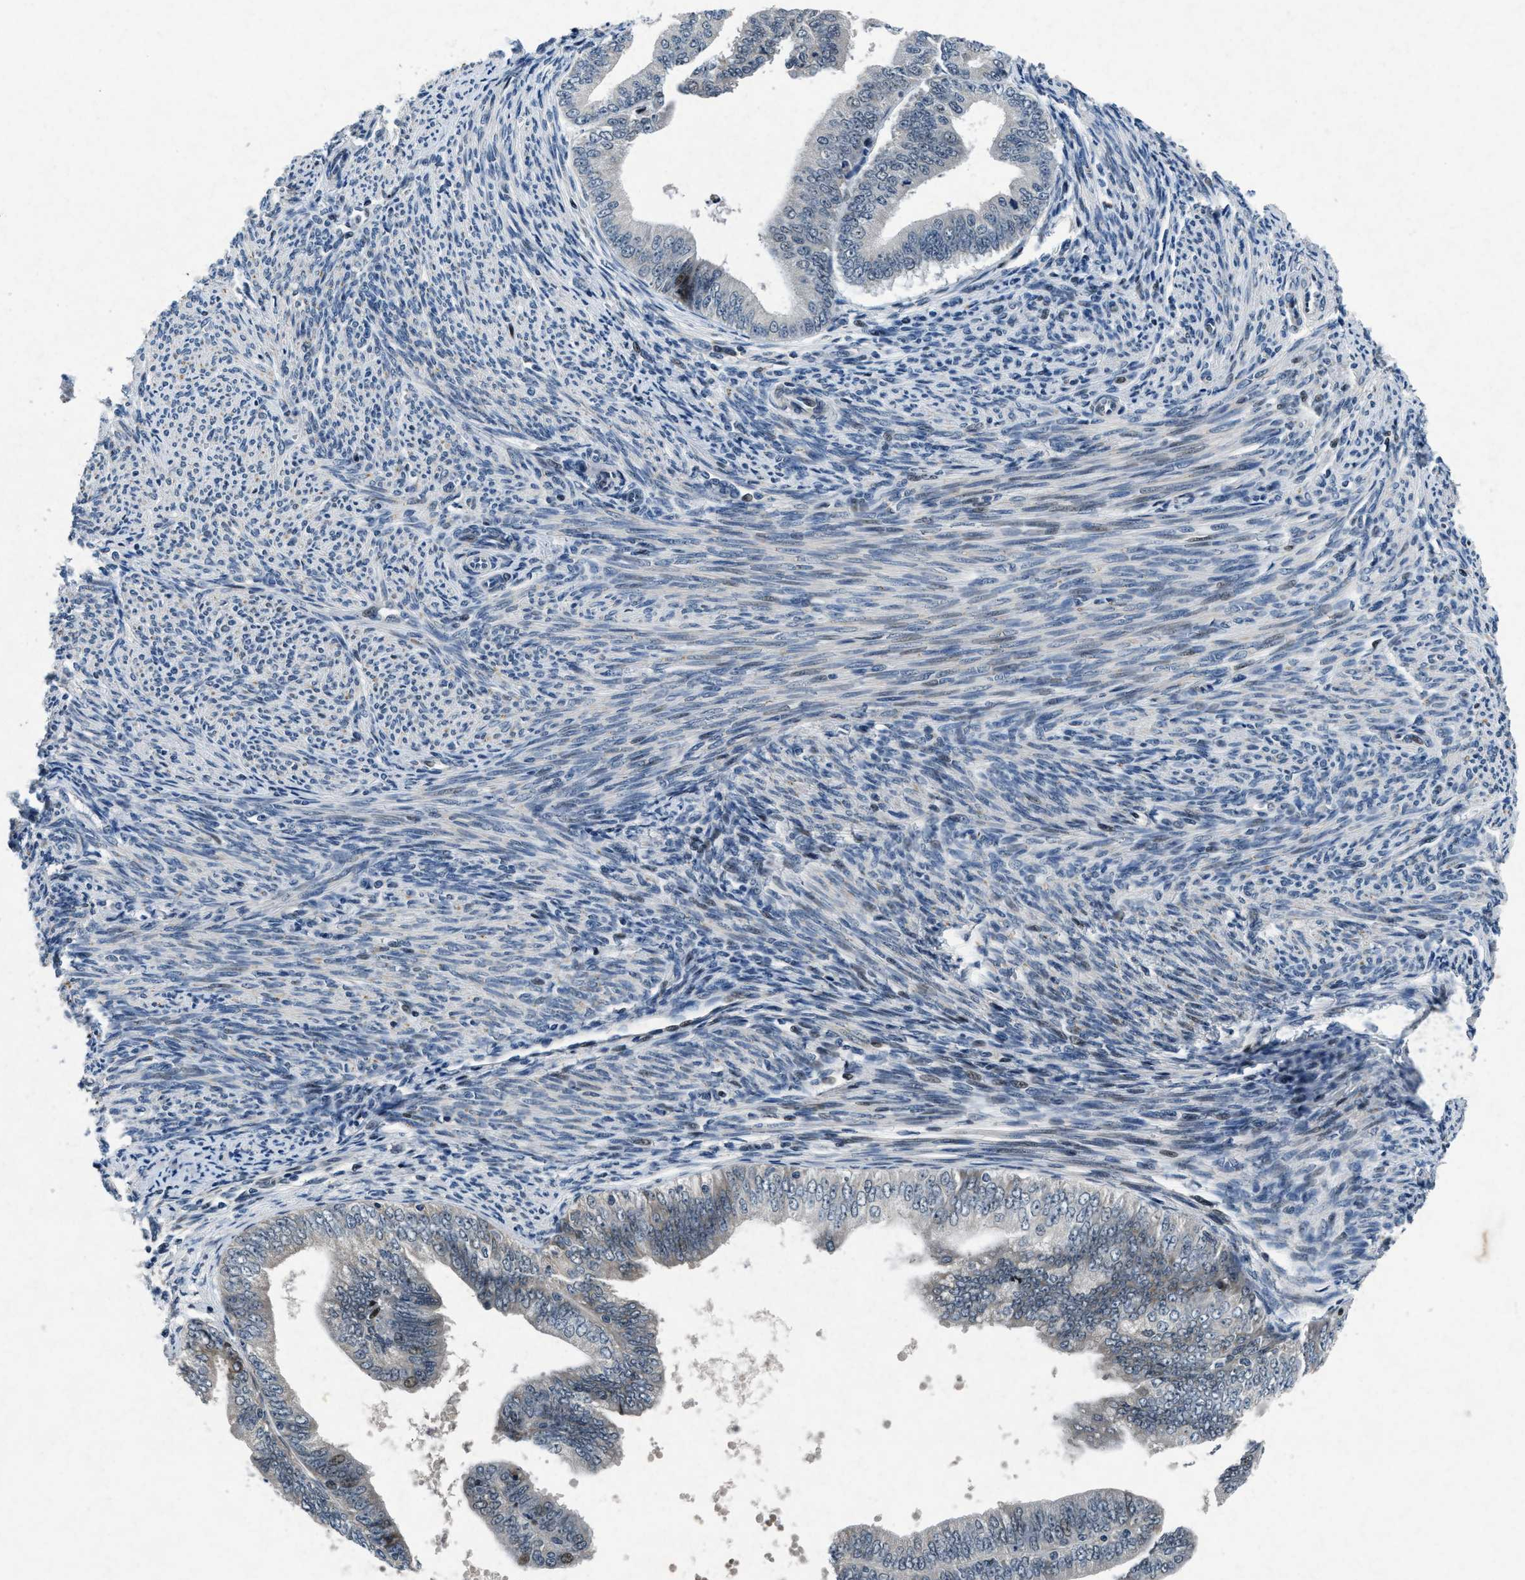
{"staining": {"intensity": "moderate", "quantity": "<25%", "location": "nuclear"}, "tissue": "endometrial cancer", "cell_type": "Tumor cells", "image_type": "cancer", "snomed": [{"axis": "morphology", "description": "Adenocarcinoma, NOS"}, {"axis": "topography", "description": "Endometrium"}], "caption": "Adenocarcinoma (endometrial) stained for a protein displays moderate nuclear positivity in tumor cells. The staining is performed using DAB (3,3'-diaminobenzidine) brown chromogen to label protein expression. The nuclei are counter-stained blue using hematoxylin.", "gene": "PHLDA1", "patient": {"sex": "female", "age": 63}}